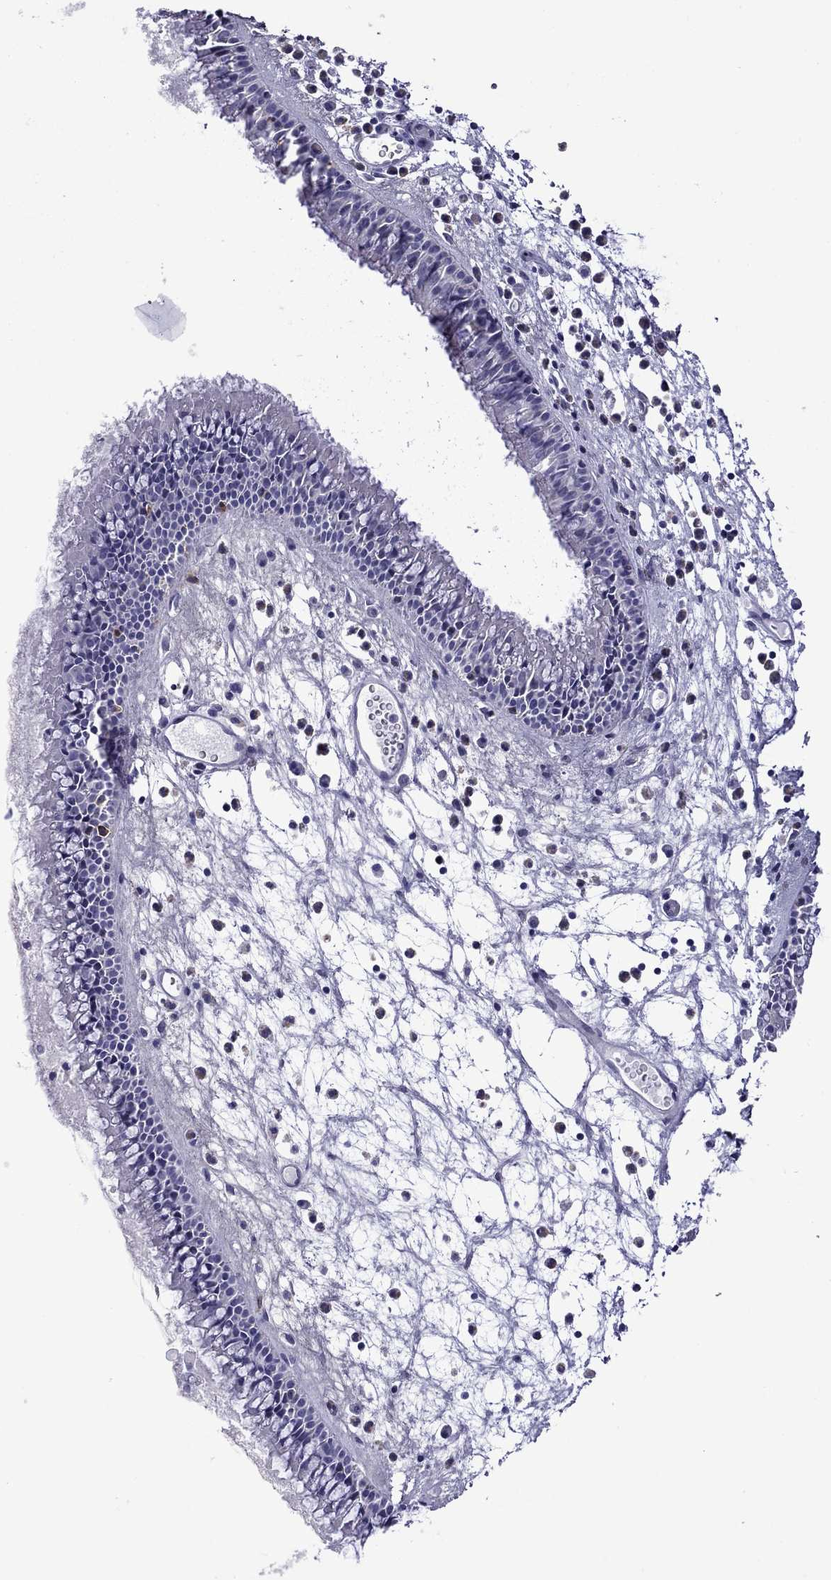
{"staining": {"intensity": "negative", "quantity": "none", "location": "none"}, "tissue": "nasopharynx", "cell_type": "Respiratory epithelial cells", "image_type": "normal", "snomed": [{"axis": "morphology", "description": "Normal tissue, NOS"}, {"axis": "topography", "description": "Nasopharynx"}], "caption": "The photomicrograph exhibits no staining of respiratory epithelial cells in unremarkable nasopharynx. Brightfield microscopy of IHC stained with DAB (brown) and hematoxylin (blue), captured at high magnification.", "gene": "STAR", "patient": {"sex": "female", "age": 47}}